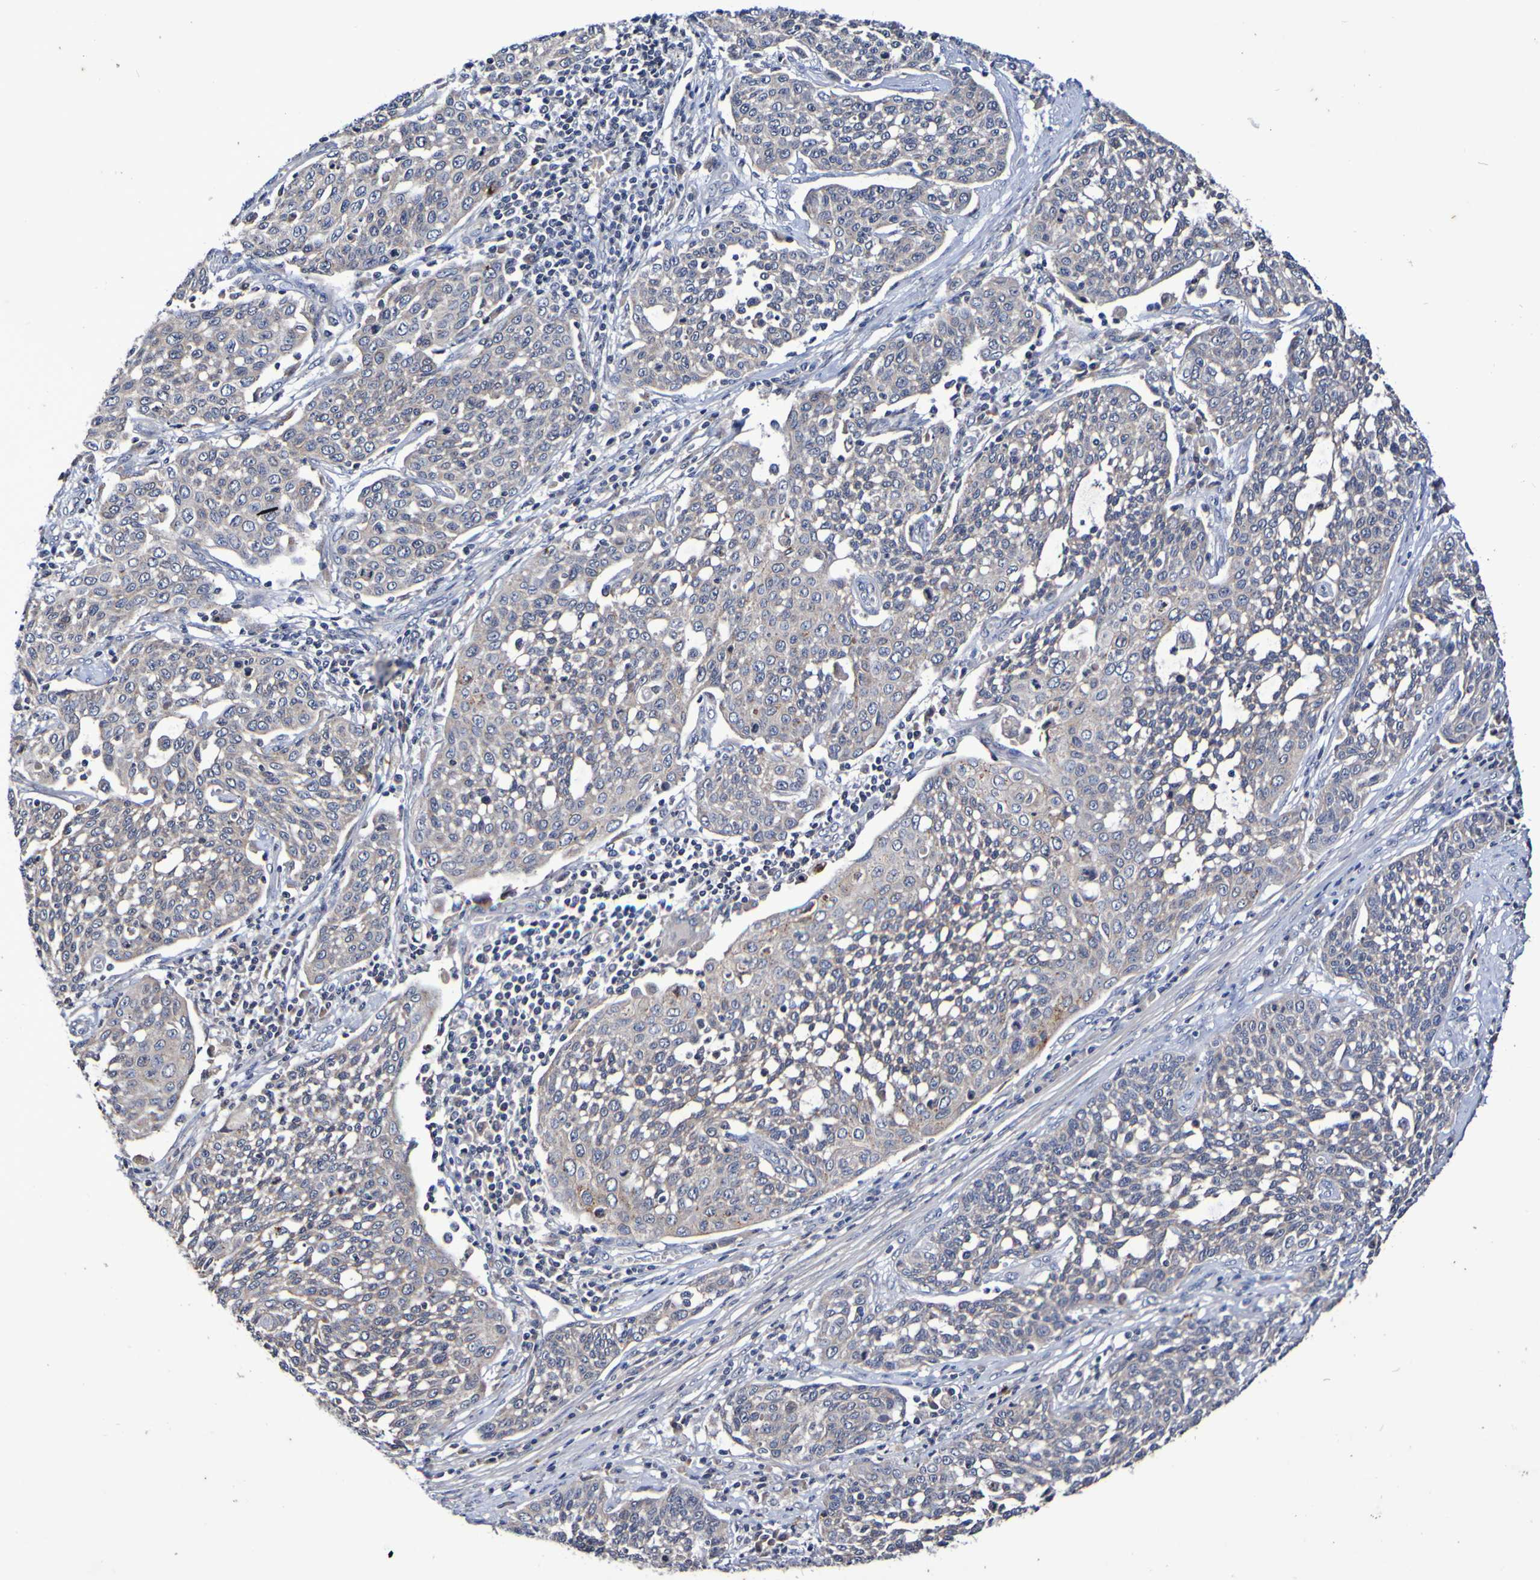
{"staining": {"intensity": "weak", "quantity": ">75%", "location": "cytoplasmic/membranous"}, "tissue": "cervical cancer", "cell_type": "Tumor cells", "image_type": "cancer", "snomed": [{"axis": "morphology", "description": "Squamous cell carcinoma, NOS"}, {"axis": "topography", "description": "Cervix"}], "caption": "Squamous cell carcinoma (cervical) tissue demonstrates weak cytoplasmic/membranous expression in about >75% of tumor cells, visualized by immunohistochemistry.", "gene": "PTP4A2", "patient": {"sex": "female", "age": 34}}